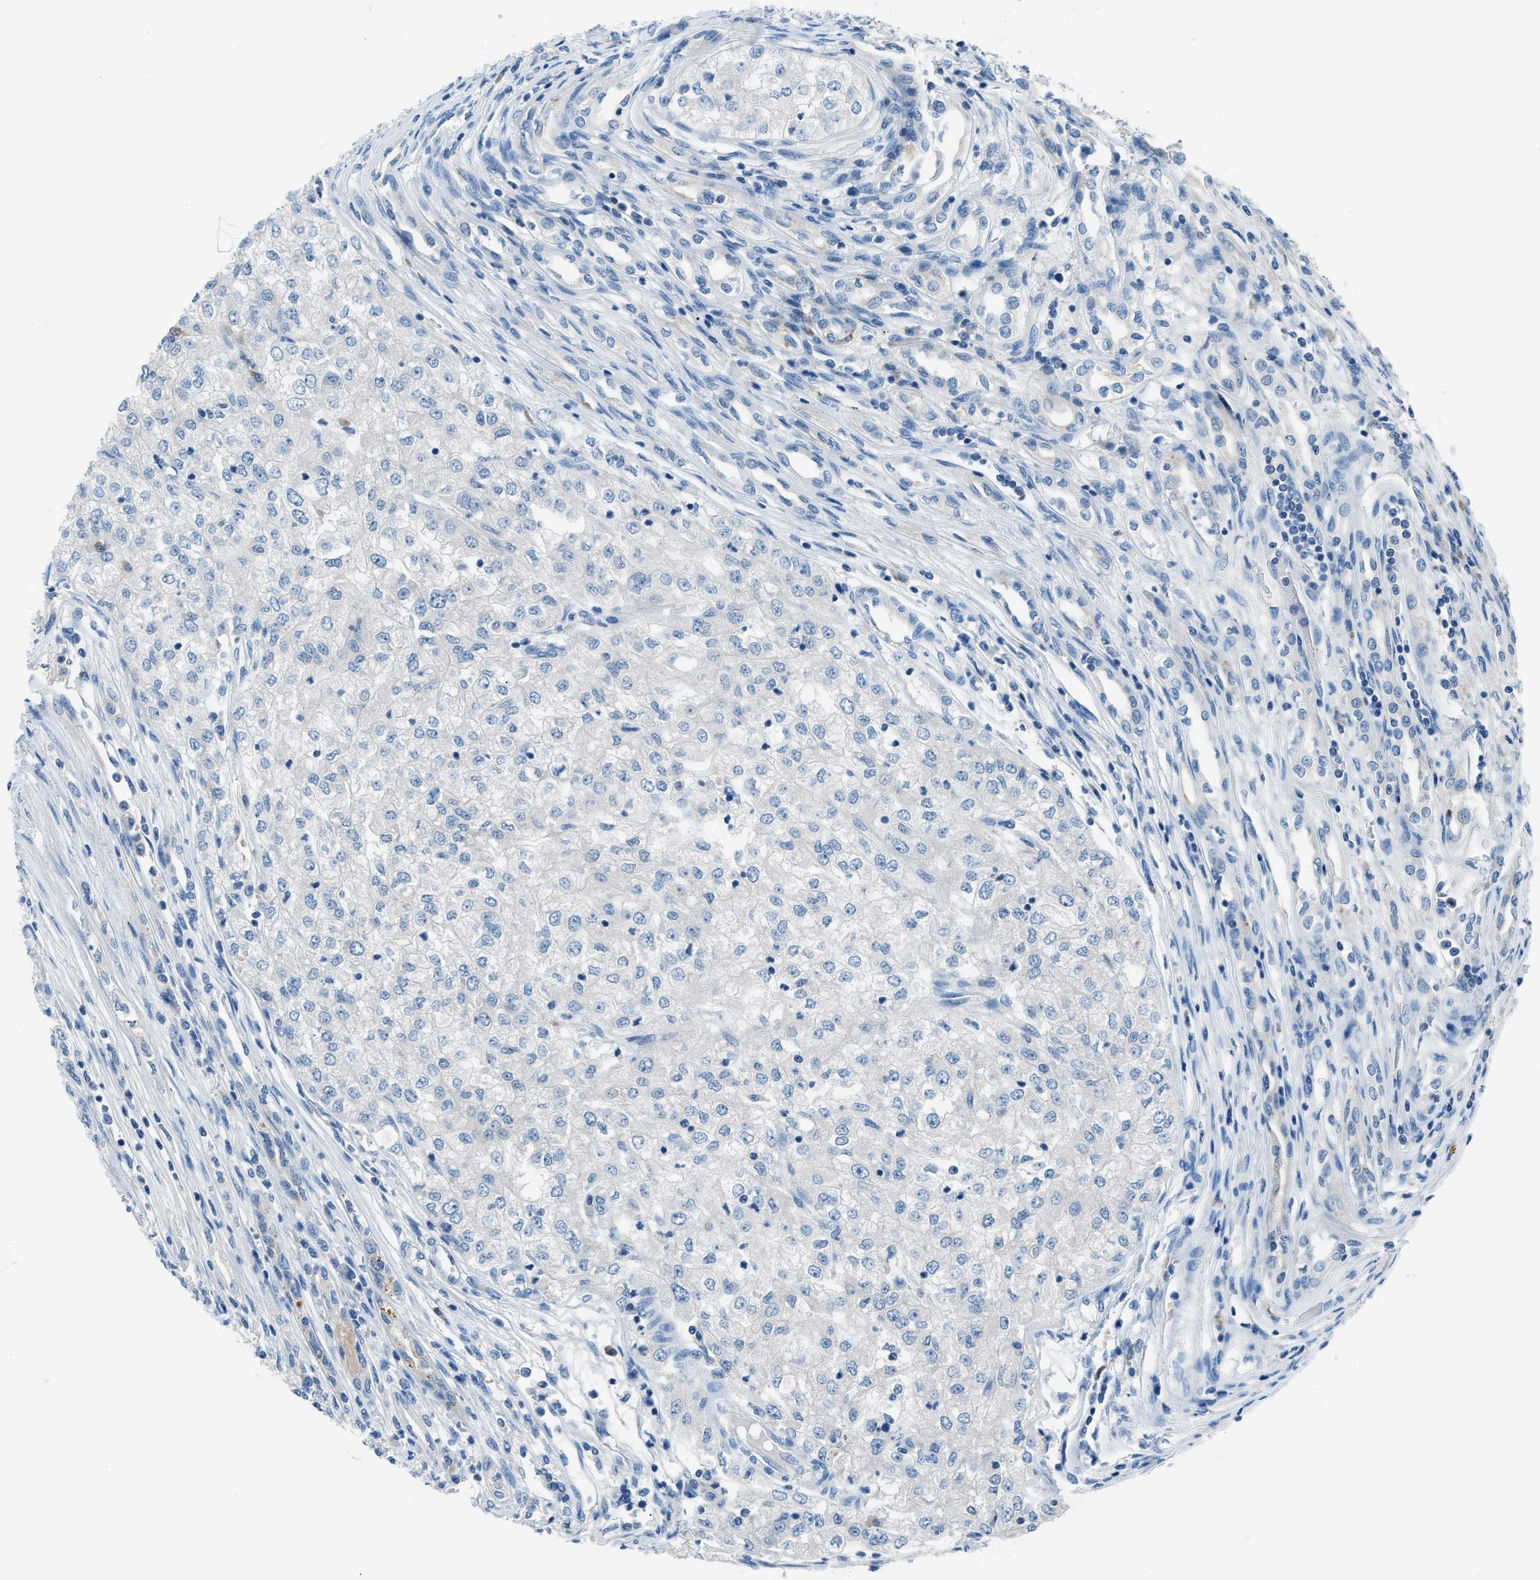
{"staining": {"intensity": "negative", "quantity": "none", "location": "none"}, "tissue": "renal cancer", "cell_type": "Tumor cells", "image_type": "cancer", "snomed": [{"axis": "morphology", "description": "Adenocarcinoma, NOS"}, {"axis": "topography", "description": "Kidney"}], "caption": "Renal cancer (adenocarcinoma) was stained to show a protein in brown. There is no significant positivity in tumor cells. (Immunohistochemistry, brightfield microscopy, high magnification).", "gene": "ACP1", "patient": {"sex": "female", "age": 54}}